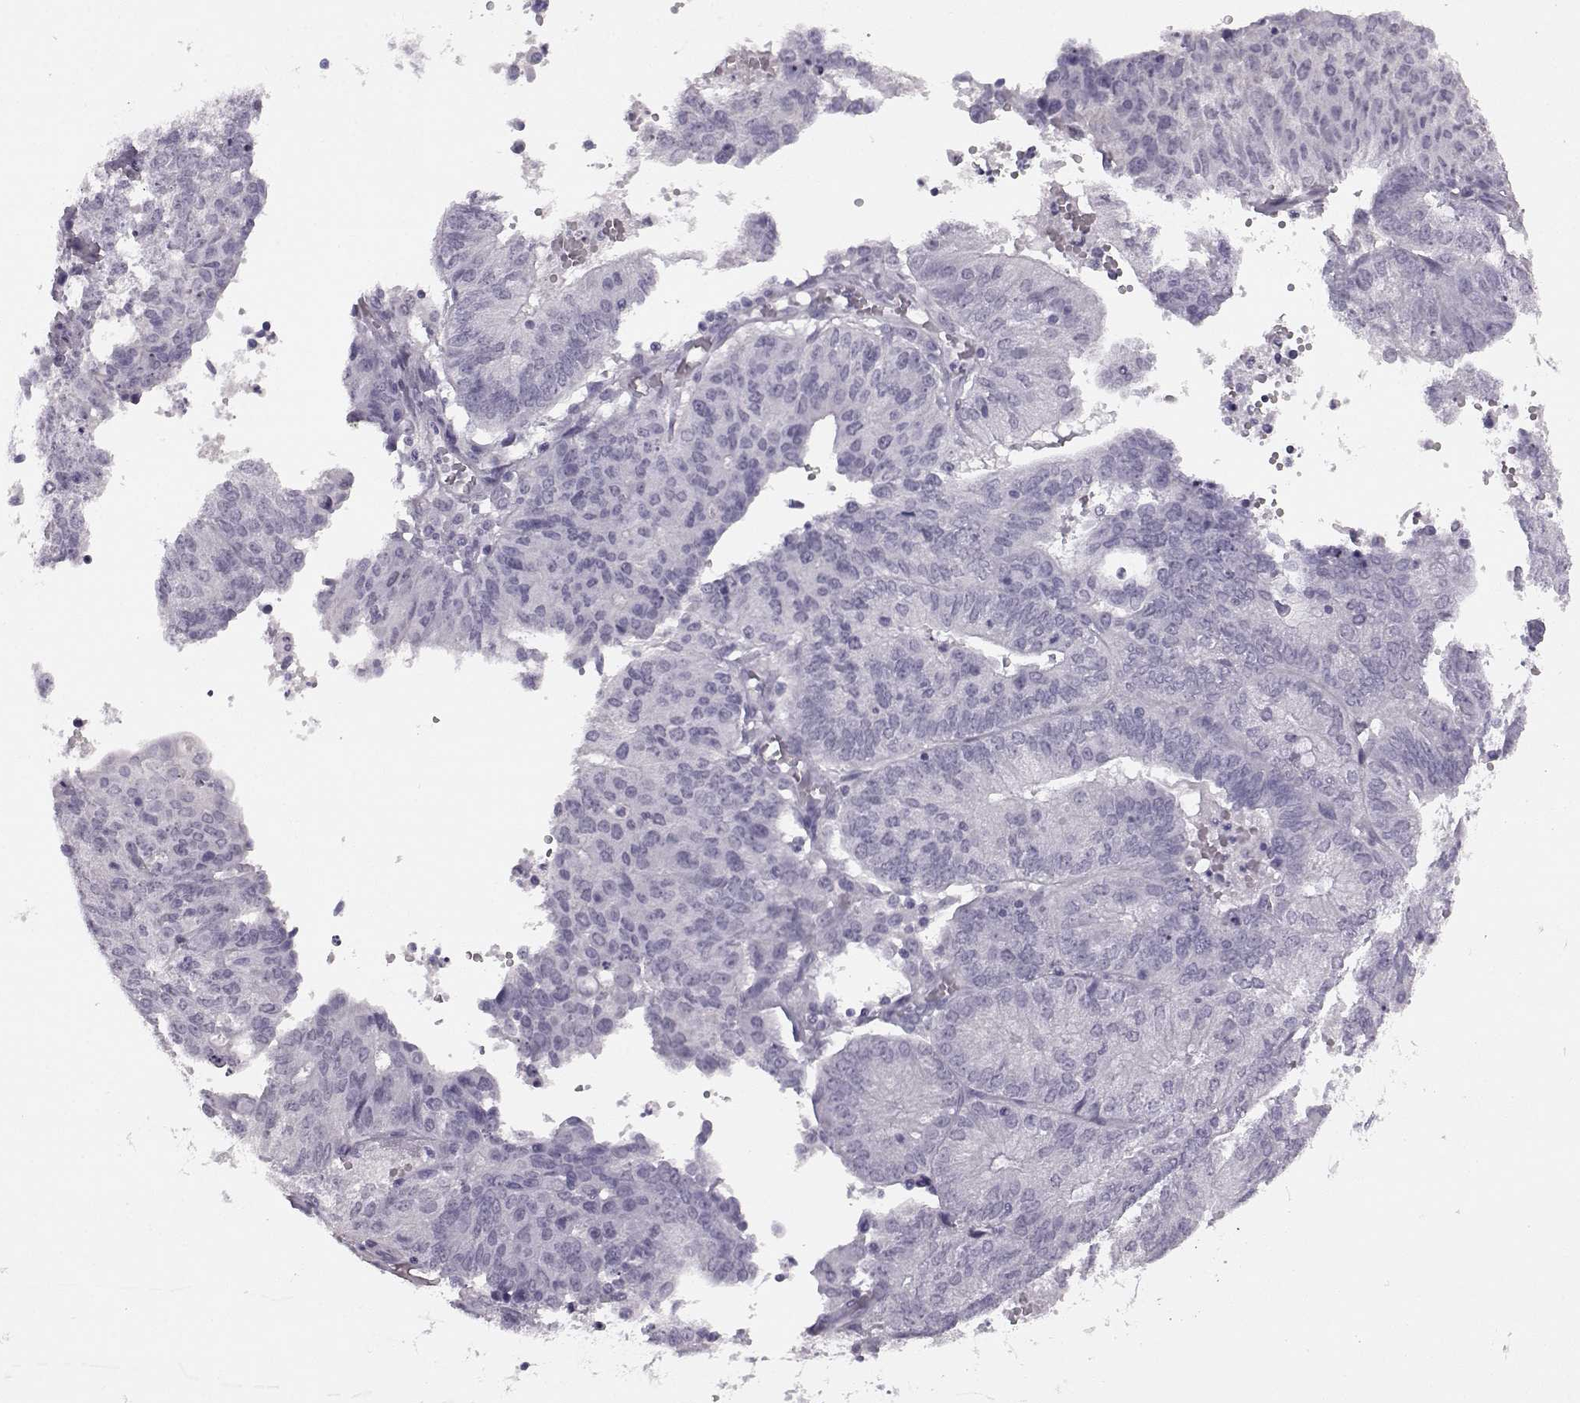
{"staining": {"intensity": "negative", "quantity": "none", "location": "none"}, "tissue": "endometrial cancer", "cell_type": "Tumor cells", "image_type": "cancer", "snomed": [{"axis": "morphology", "description": "Adenocarcinoma, NOS"}, {"axis": "topography", "description": "Endometrium"}], "caption": "Photomicrograph shows no protein expression in tumor cells of endometrial adenocarcinoma tissue. Nuclei are stained in blue.", "gene": "AIPL1", "patient": {"sex": "female", "age": 82}}